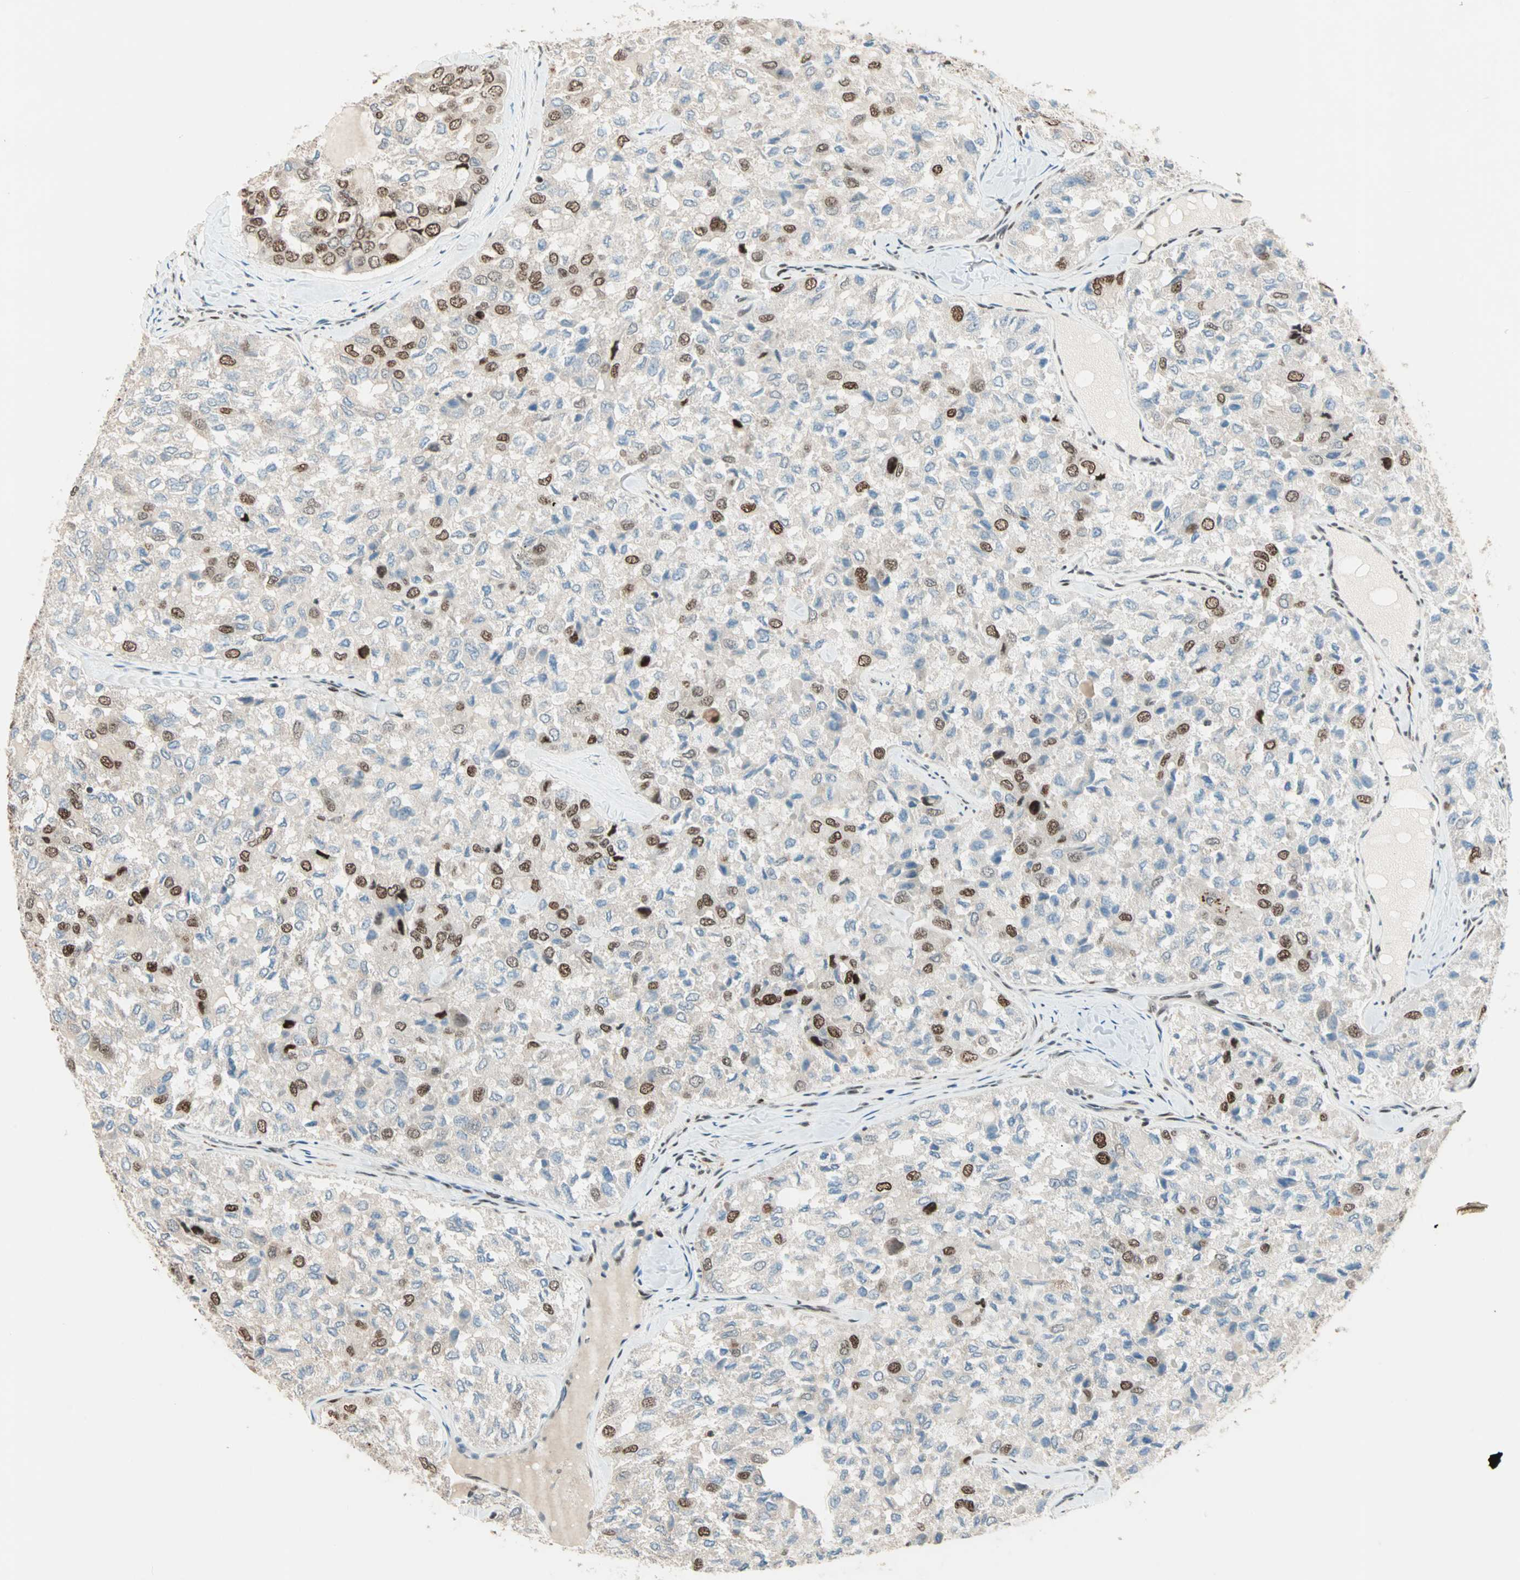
{"staining": {"intensity": "strong", "quantity": "25%-75%", "location": "nuclear"}, "tissue": "thyroid cancer", "cell_type": "Tumor cells", "image_type": "cancer", "snomed": [{"axis": "morphology", "description": "Follicular adenoma carcinoma, NOS"}, {"axis": "topography", "description": "Thyroid gland"}], "caption": "Thyroid cancer stained with DAB immunohistochemistry reveals high levels of strong nuclear positivity in about 25%-75% of tumor cells.", "gene": "MDC1", "patient": {"sex": "male", "age": 75}}